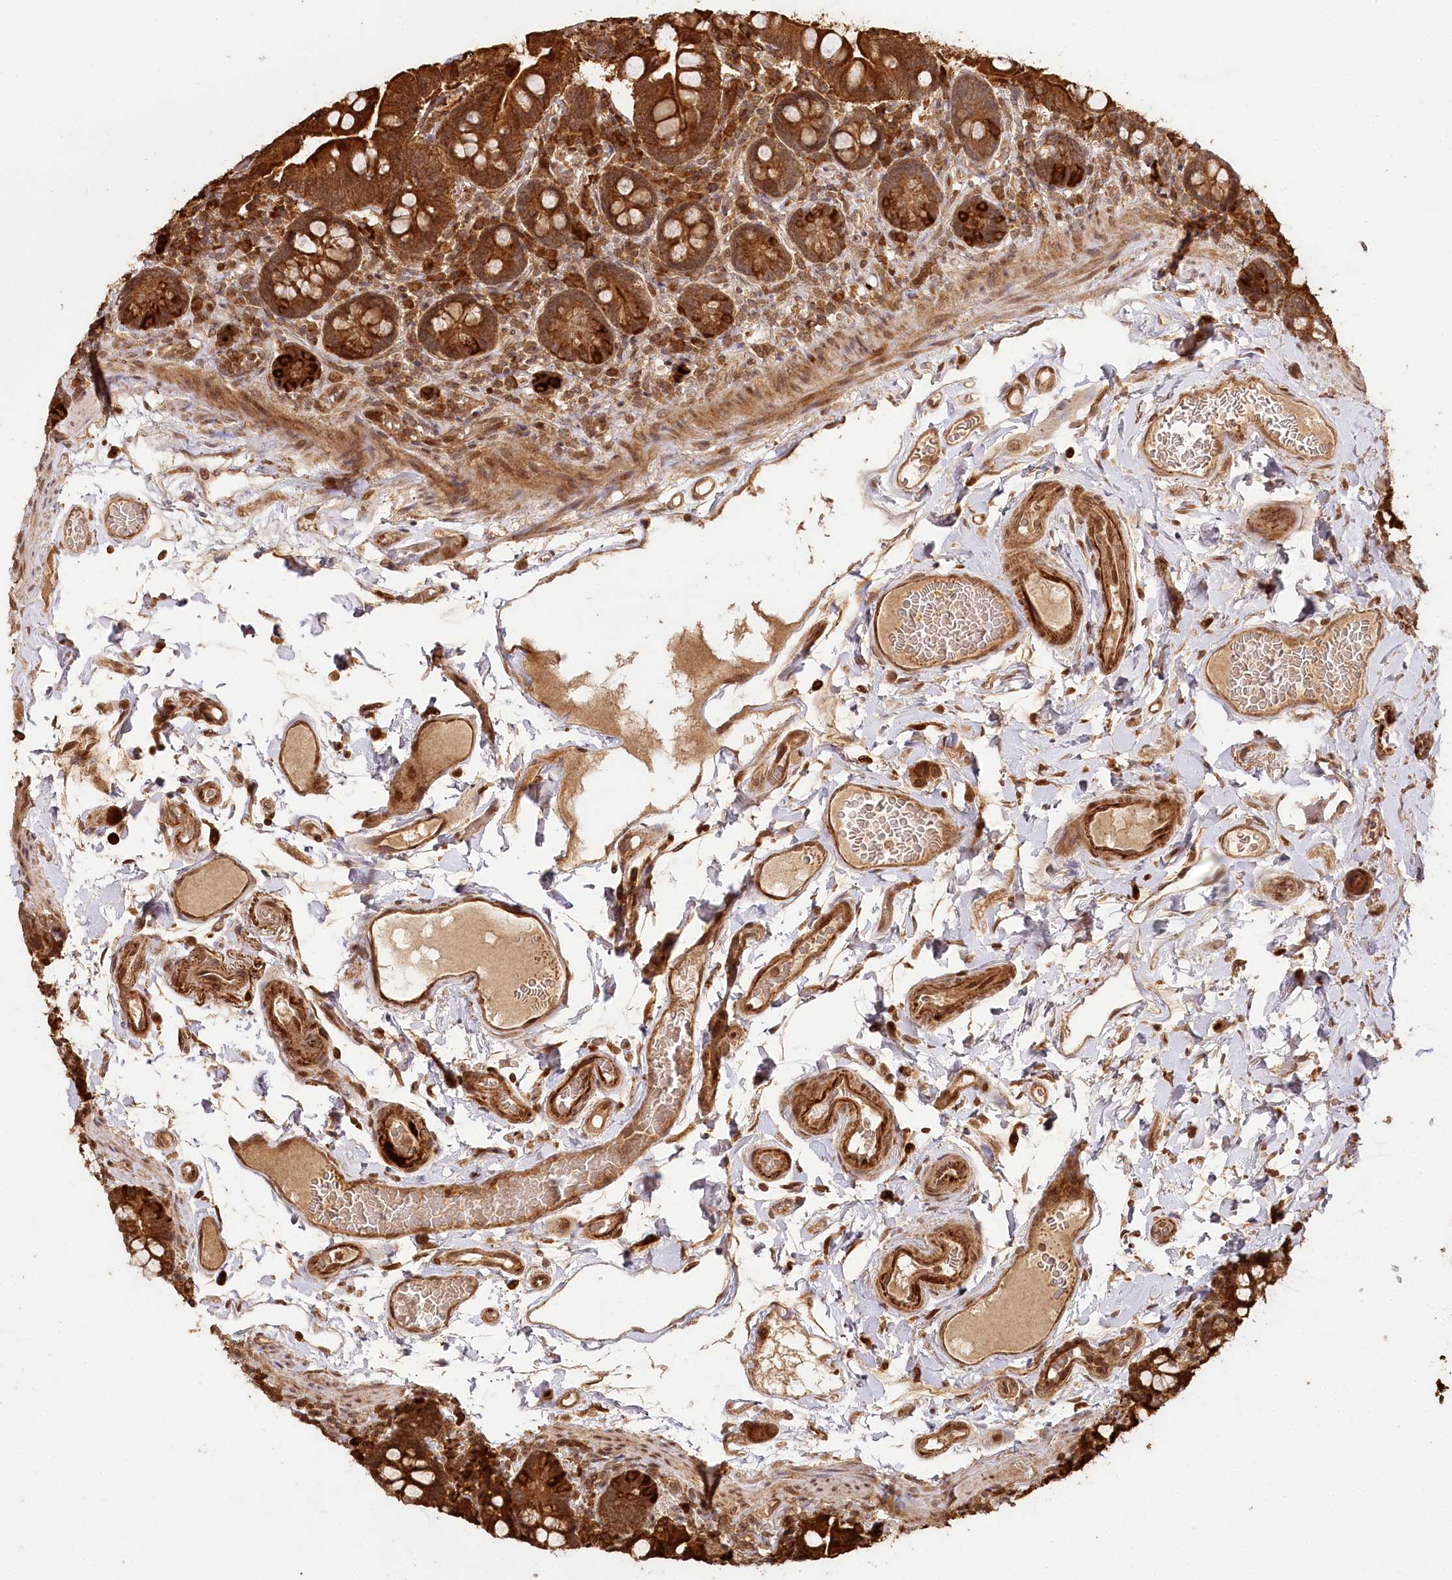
{"staining": {"intensity": "strong", "quantity": ">75%", "location": "cytoplasmic/membranous,nuclear"}, "tissue": "small intestine", "cell_type": "Glandular cells", "image_type": "normal", "snomed": [{"axis": "morphology", "description": "Normal tissue, NOS"}, {"axis": "topography", "description": "Small intestine"}], "caption": "A photomicrograph of human small intestine stained for a protein displays strong cytoplasmic/membranous,nuclear brown staining in glandular cells.", "gene": "ULK2", "patient": {"sex": "female", "age": 64}}